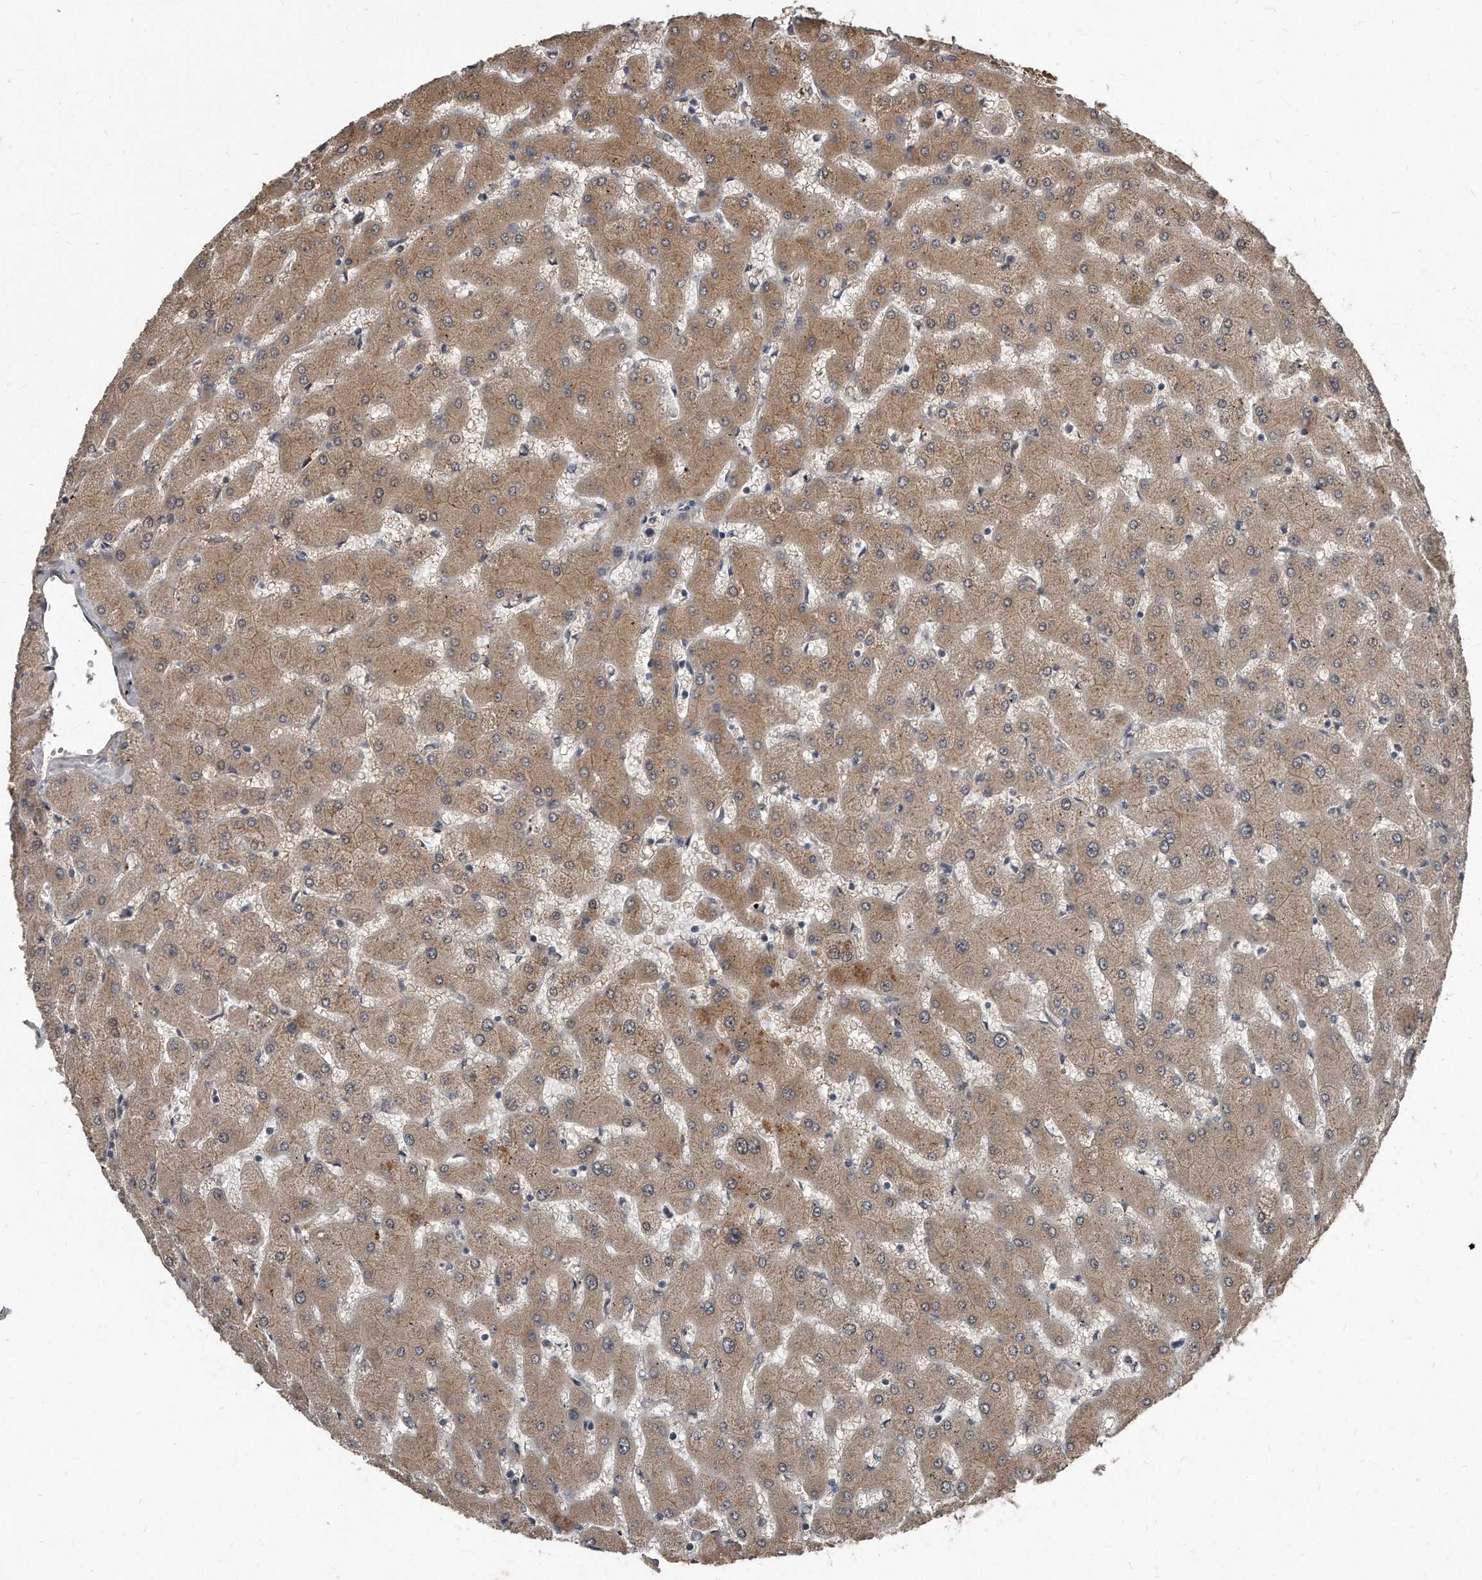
{"staining": {"intensity": "weak", "quantity": "<25%", "location": "cytoplasmic/membranous"}, "tissue": "liver", "cell_type": "Cholangiocytes", "image_type": "normal", "snomed": [{"axis": "morphology", "description": "Normal tissue, NOS"}, {"axis": "topography", "description": "Liver"}], "caption": "An image of liver stained for a protein shows no brown staining in cholangiocytes.", "gene": "GRB10", "patient": {"sex": "female", "age": 63}}